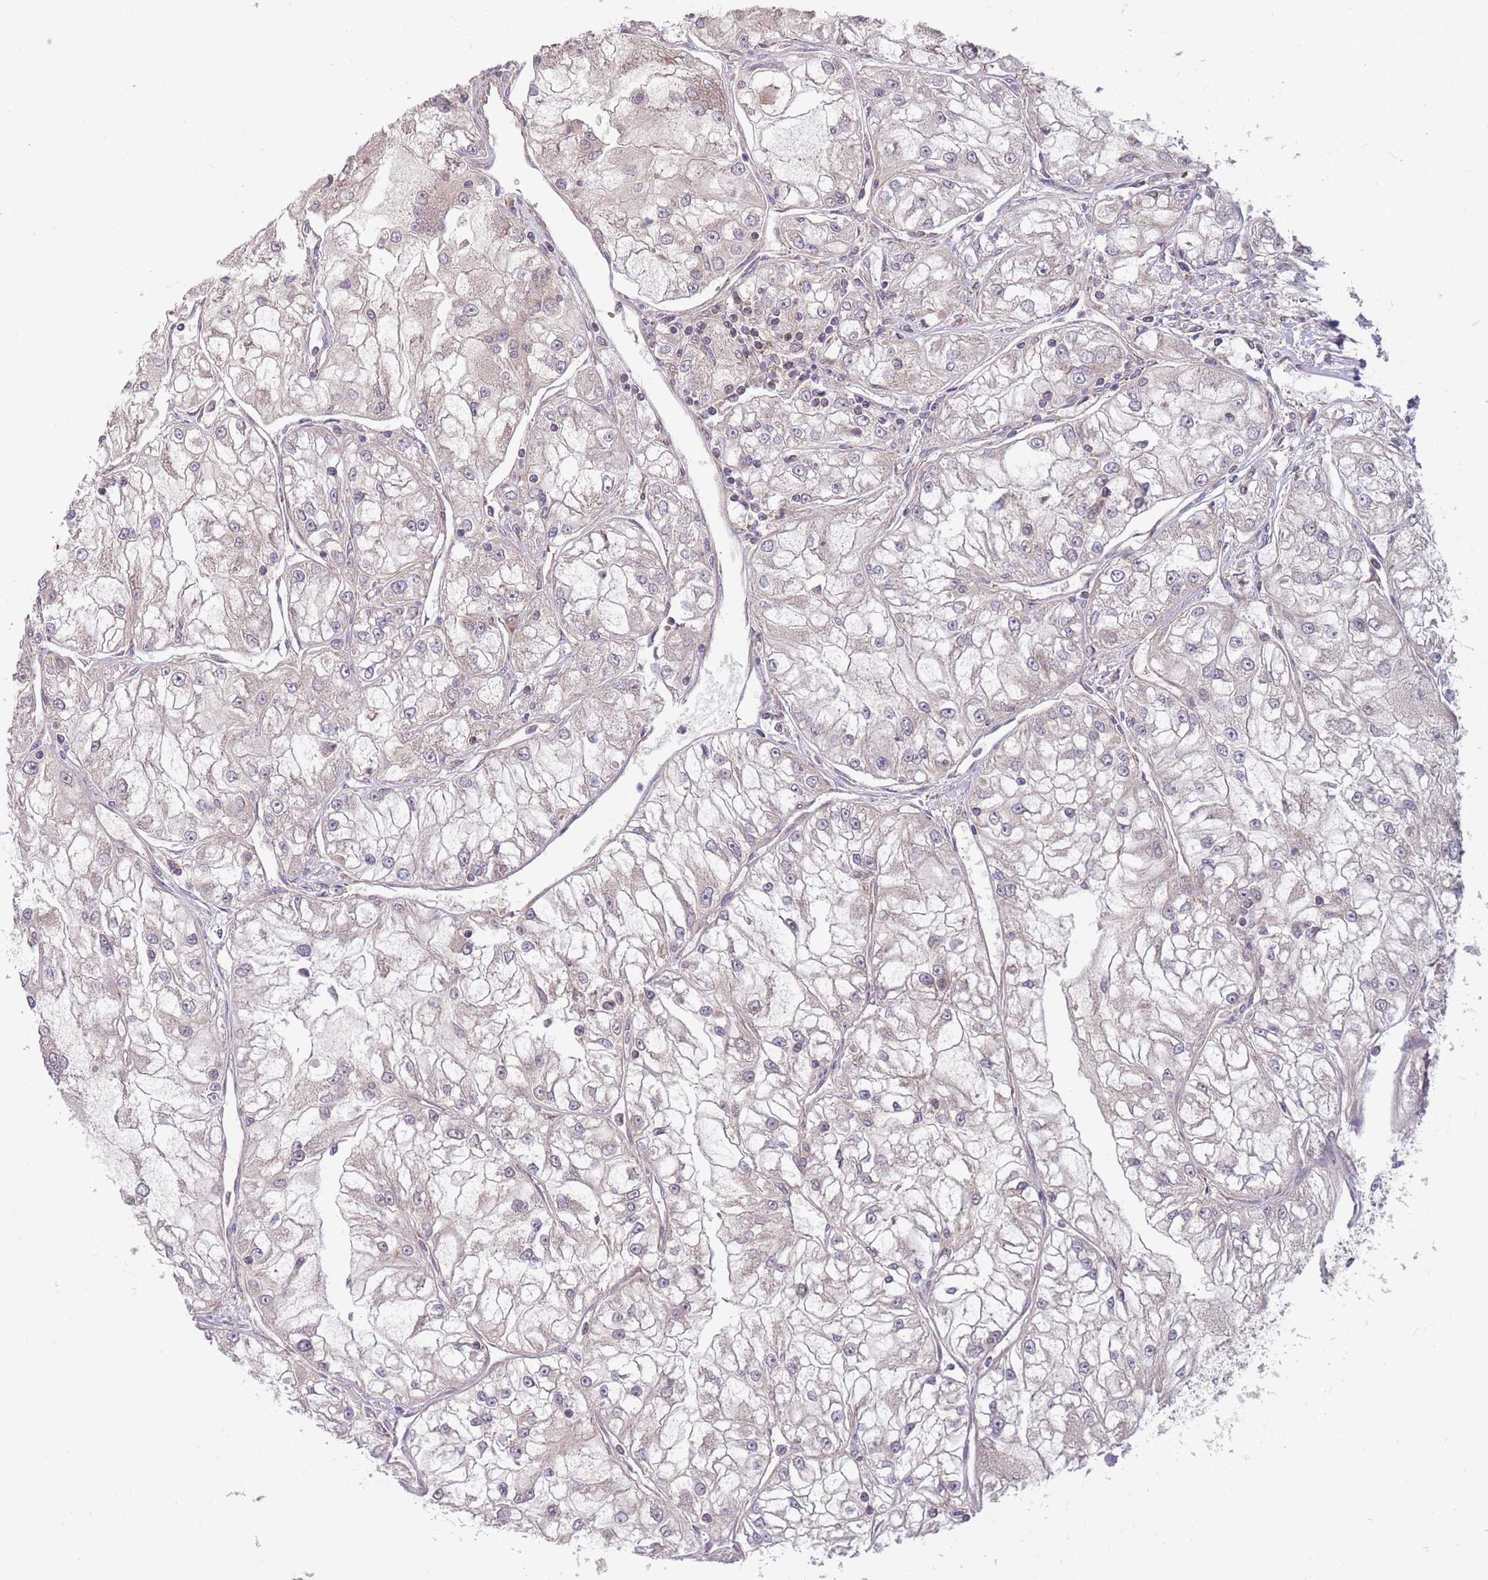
{"staining": {"intensity": "negative", "quantity": "none", "location": "none"}, "tissue": "renal cancer", "cell_type": "Tumor cells", "image_type": "cancer", "snomed": [{"axis": "morphology", "description": "Adenocarcinoma, NOS"}, {"axis": "topography", "description": "Kidney"}], "caption": "There is no significant positivity in tumor cells of renal cancer.", "gene": "NDUFA9", "patient": {"sex": "female", "age": 72}}